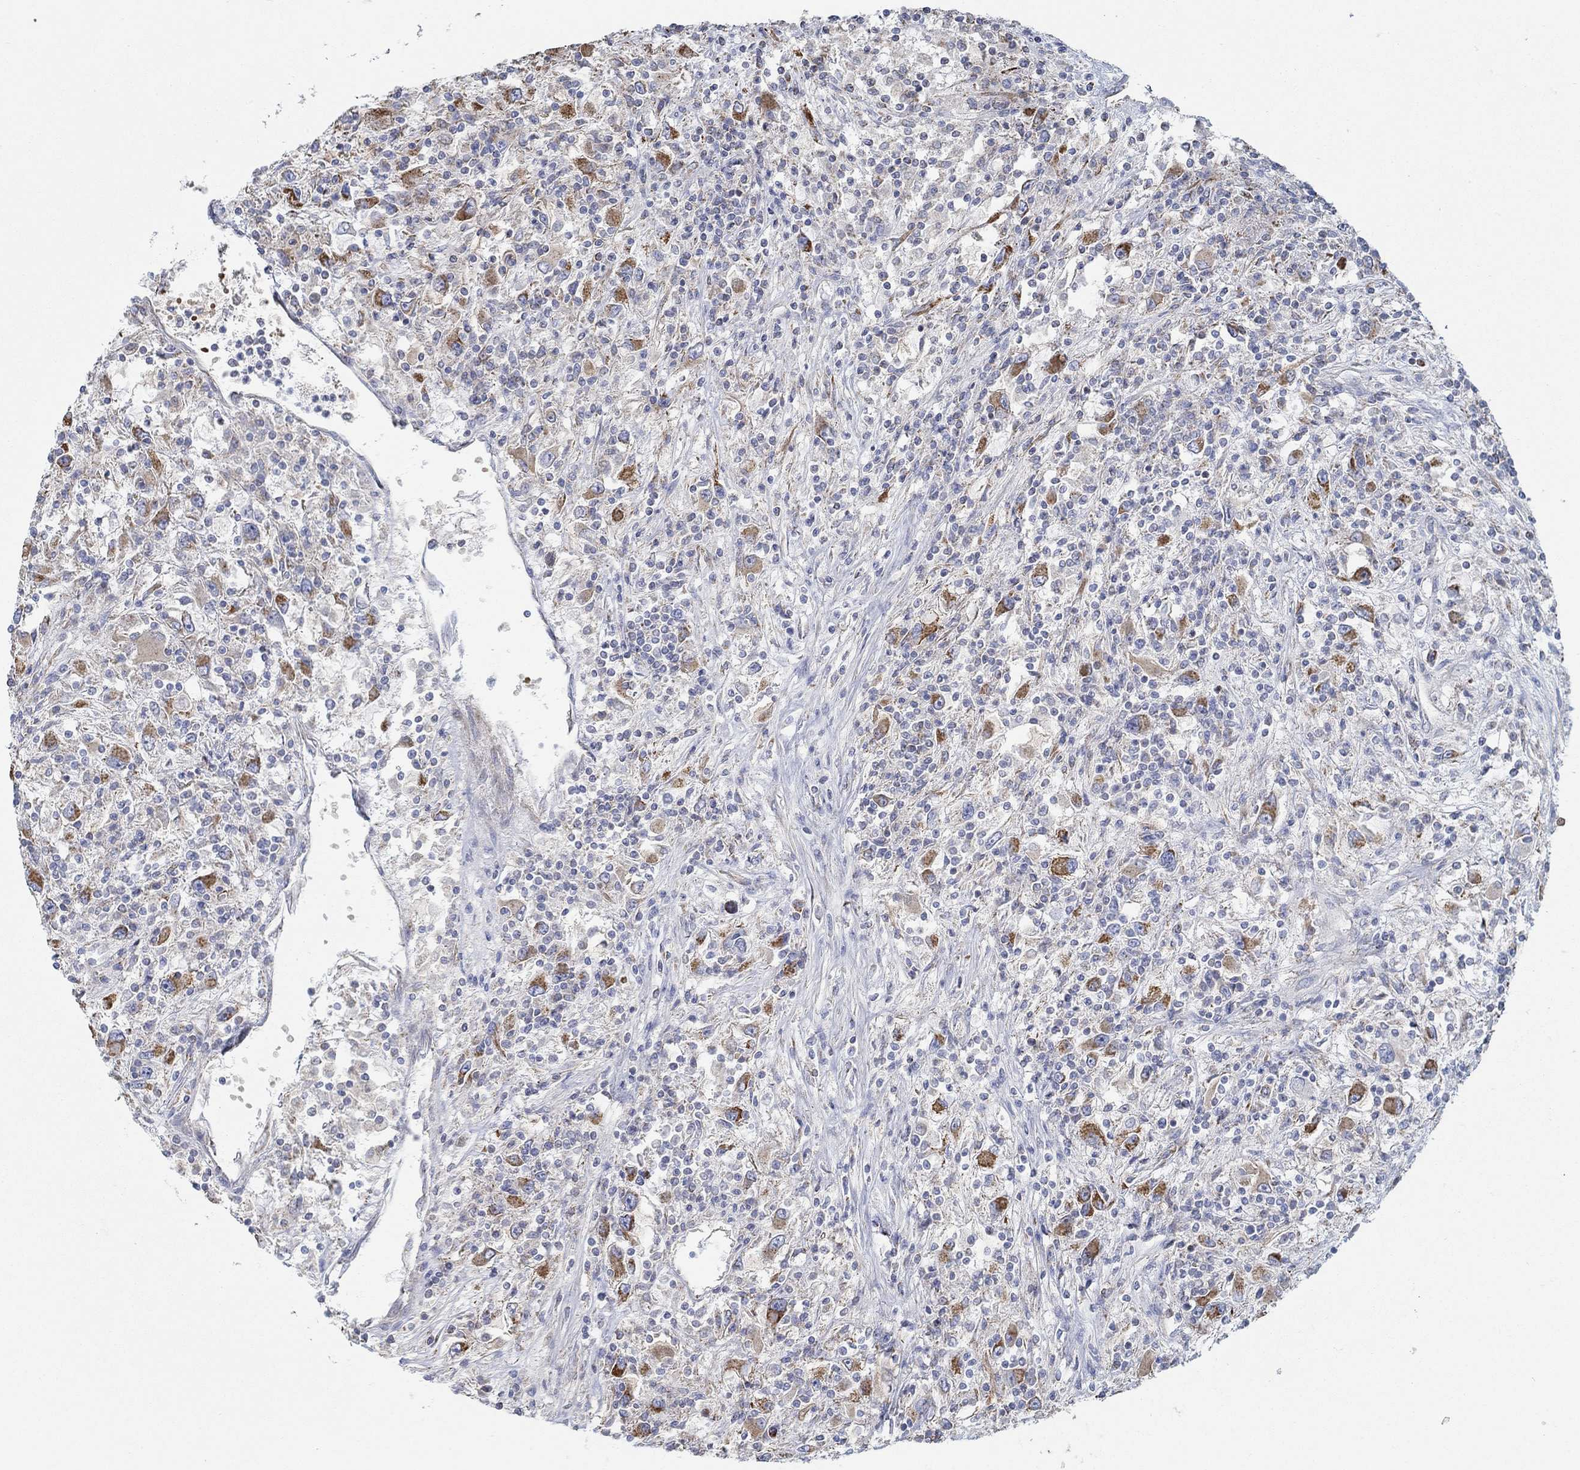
{"staining": {"intensity": "strong", "quantity": "25%-75%", "location": "cytoplasmic/membranous"}, "tissue": "renal cancer", "cell_type": "Tumor cells", "image_type": "cancer", "snomed": [{"axis": "morphology", "description": "Adenocarcinoma, NOS"}, {"axis": "topography", "description": "Kidney"}], "caption": "A high amount of strong cytoplasmic/membranous expression is present in approximately 25%-75% of tumor cells in renal adenocarcinoma tissue.", "gene": "GLOD5", "patient": {"sex": "female", "age": 67}}